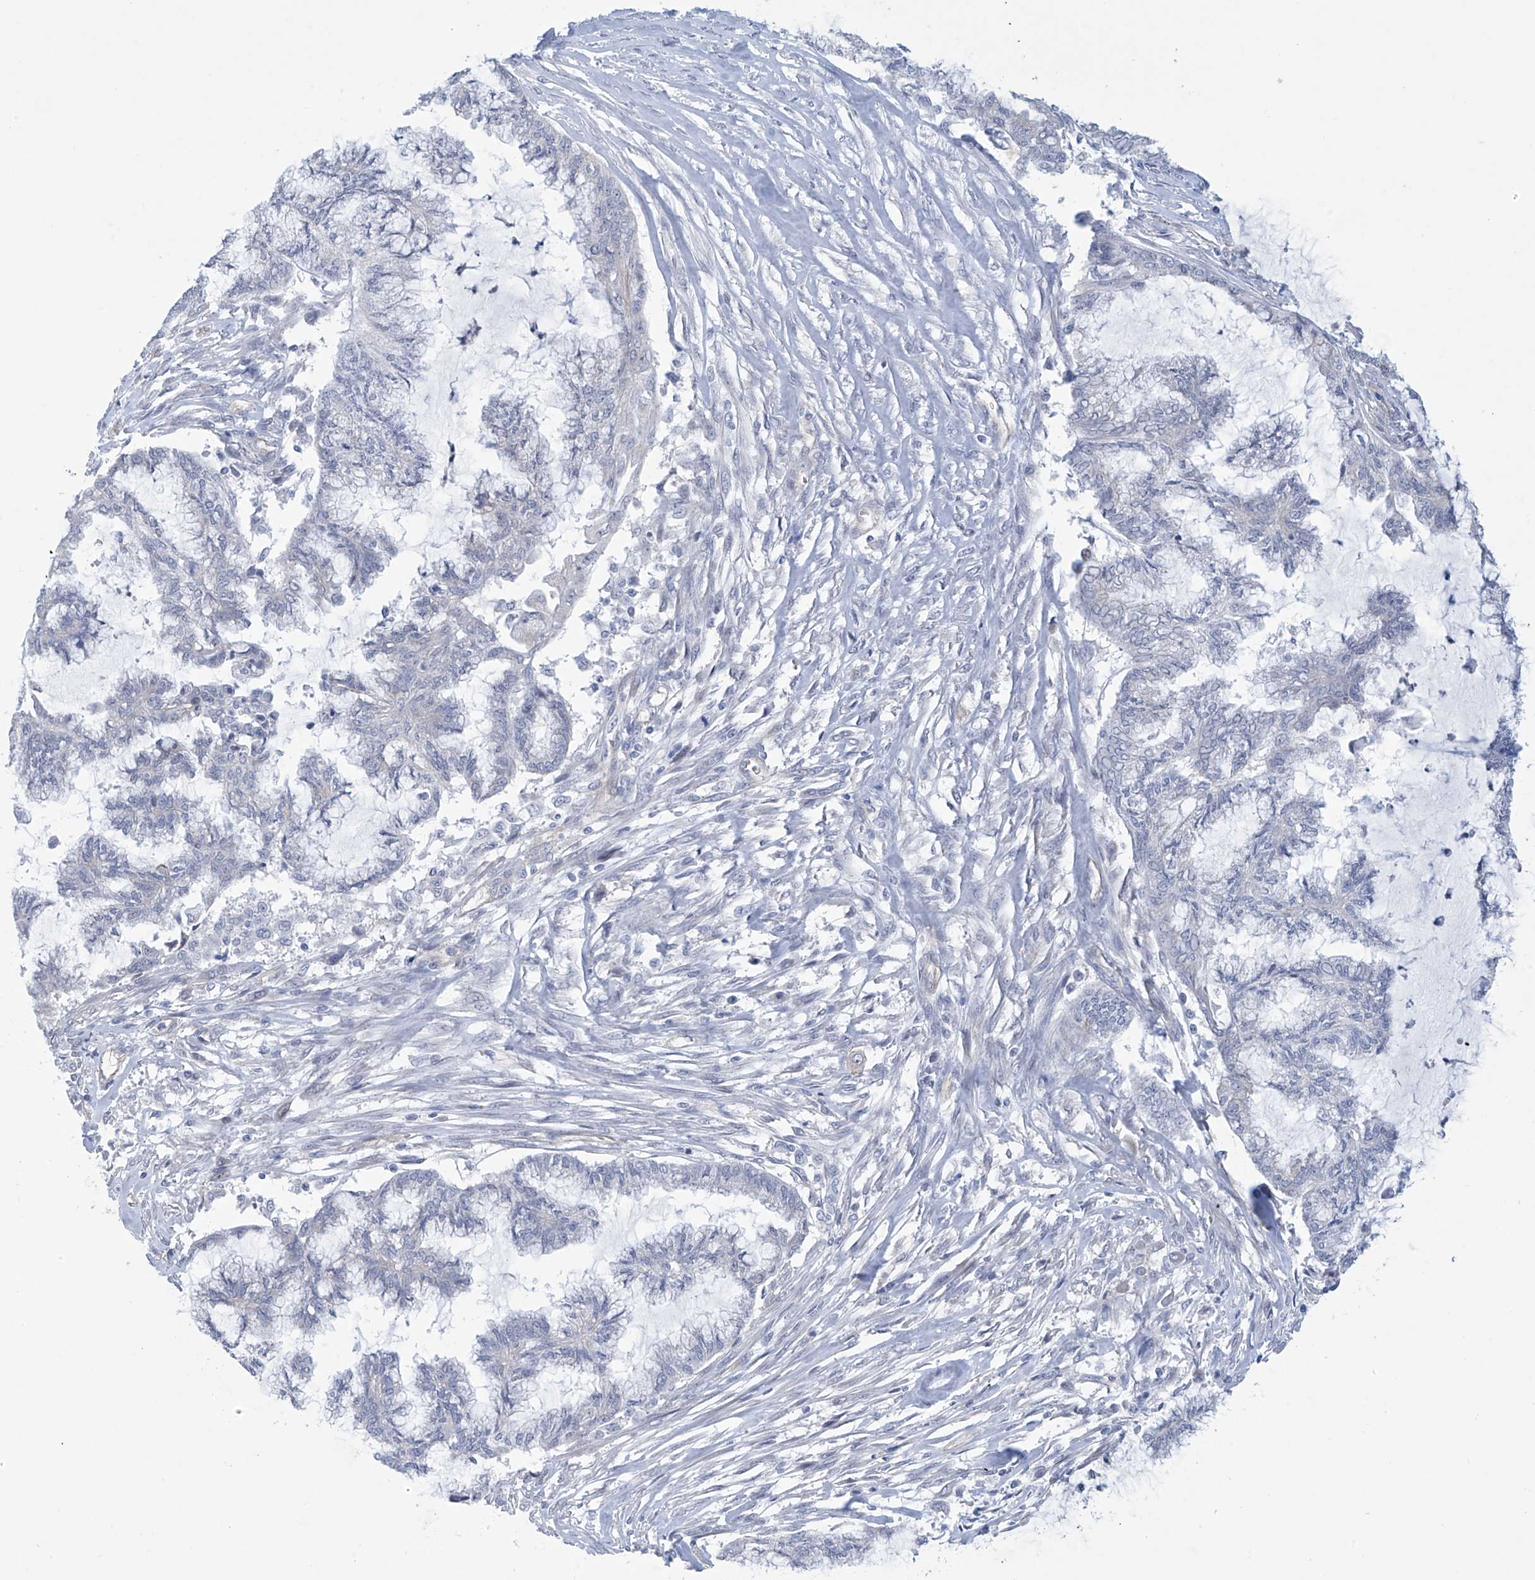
{"staining": {"intensity": "negative", "quantity": "none", "location": "none"}, "tissue": "endometrial cancer", "cell_type": "Tumor cells", "image_type": "cancer", "snomed": [{"axis": "morphology", "description": "Adenocarcinoma, NOS"}, {"axis": "topography", "description": "Endometrium"}], "caption": "DAB (3,3'-diaminobenzidine) immunohistochemical staining of human adenocarcinoma (endometrial) shows no significant expression in tumor cells. (DAB IHC visualized using brightfield microscopy, high magnification).", "gene": "ABHD13", "patient": {"sex": "female", "age": 86}}